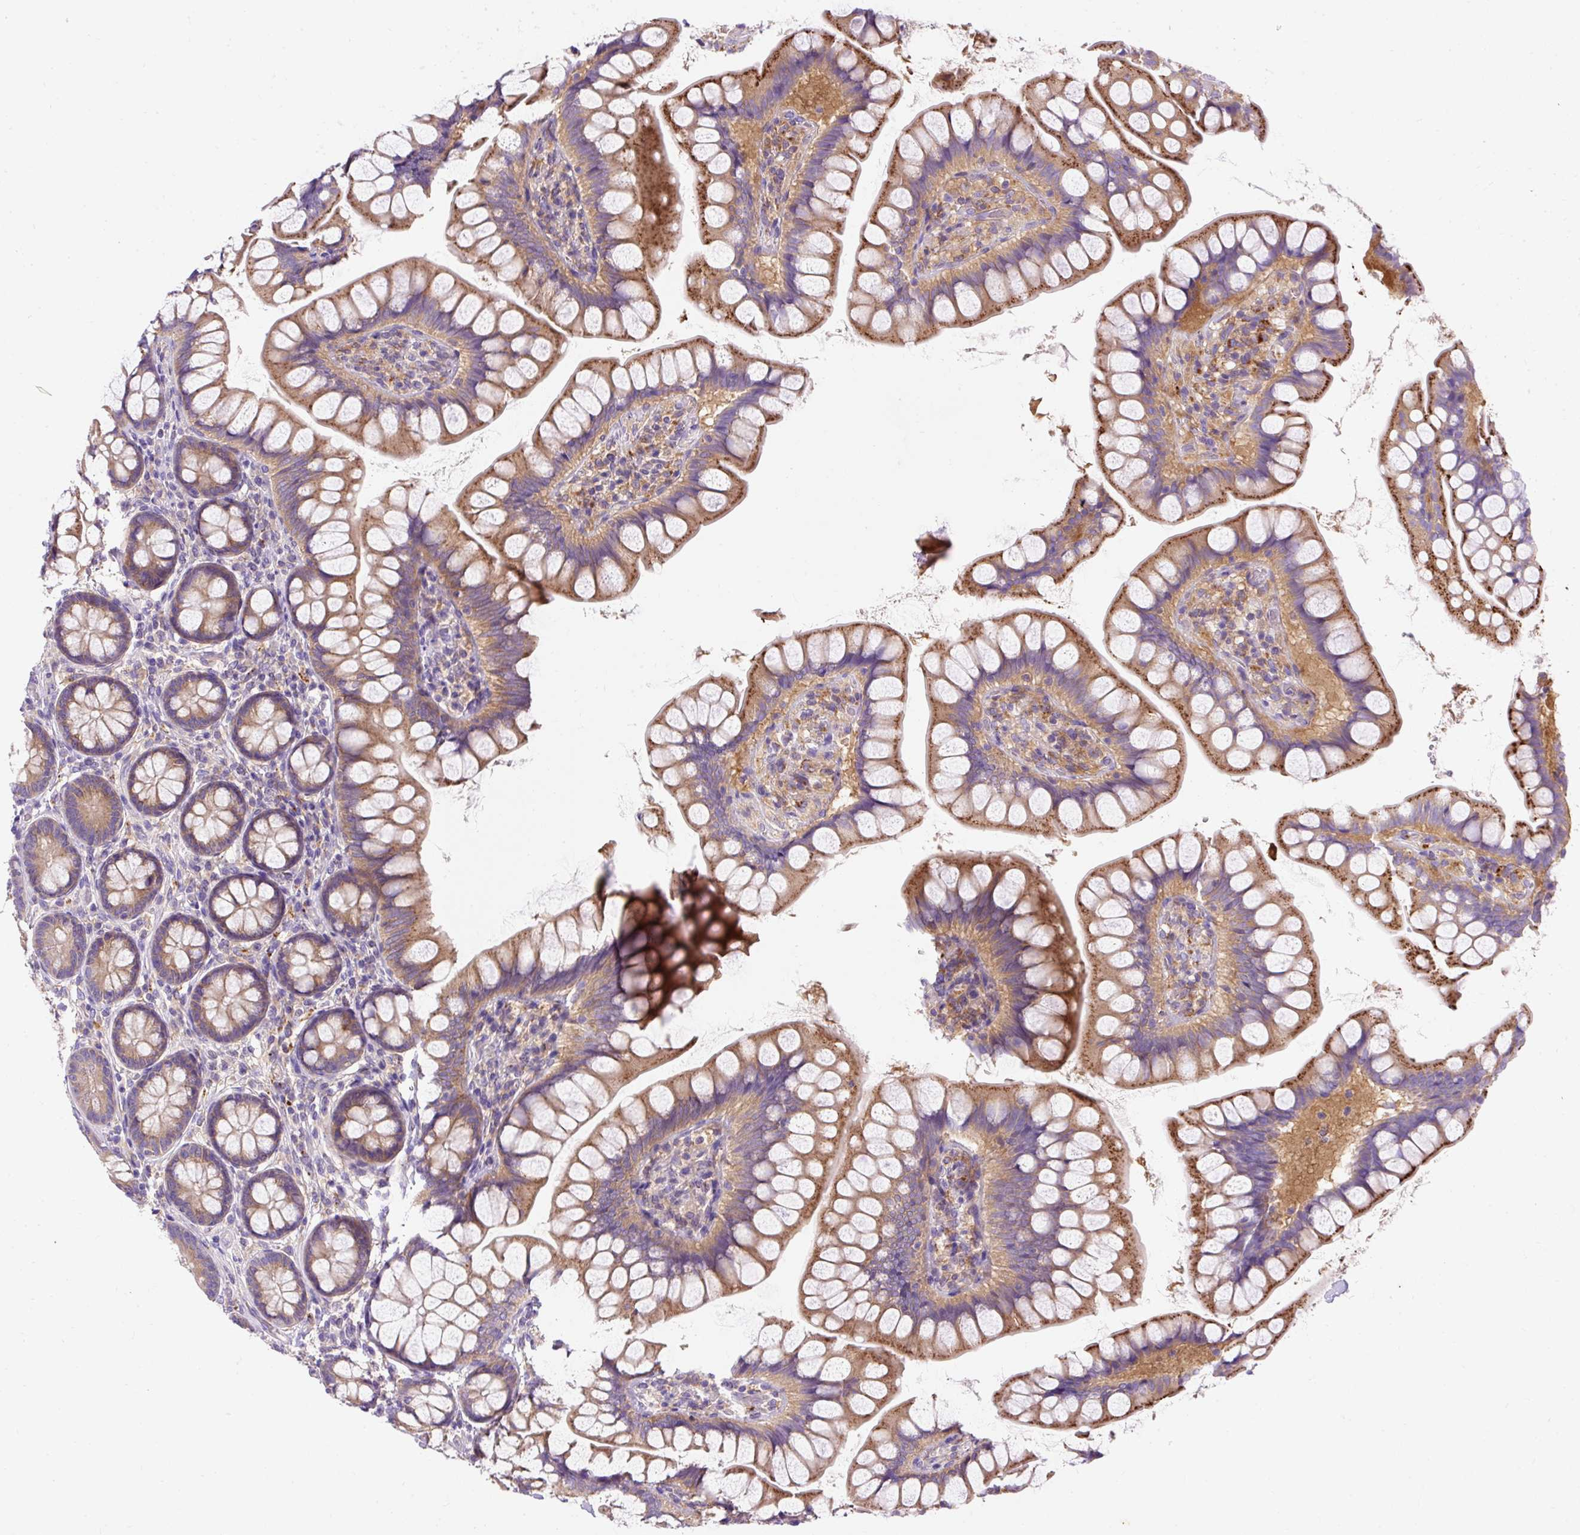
{"staining": {"intensity": "strong", "quantity": ">75%", "location": "cytoplasmic/membranous"}, "tissue": "small intestine", "cell_type": "Glandular cells", "image_type": "normal", "snomed": [{"axis": "morphology", "description": "Normal tissue, NOS"}, {"axis": "topography", "description": "Small intestine"}], "caption": "Strong cytoplasmic/membranous staining for a protein is seen in about >75% of glandular cells of benign small intestine using IHC.", "gene": "OR4K15", "patient": {"sex": "male", "age": 70}}